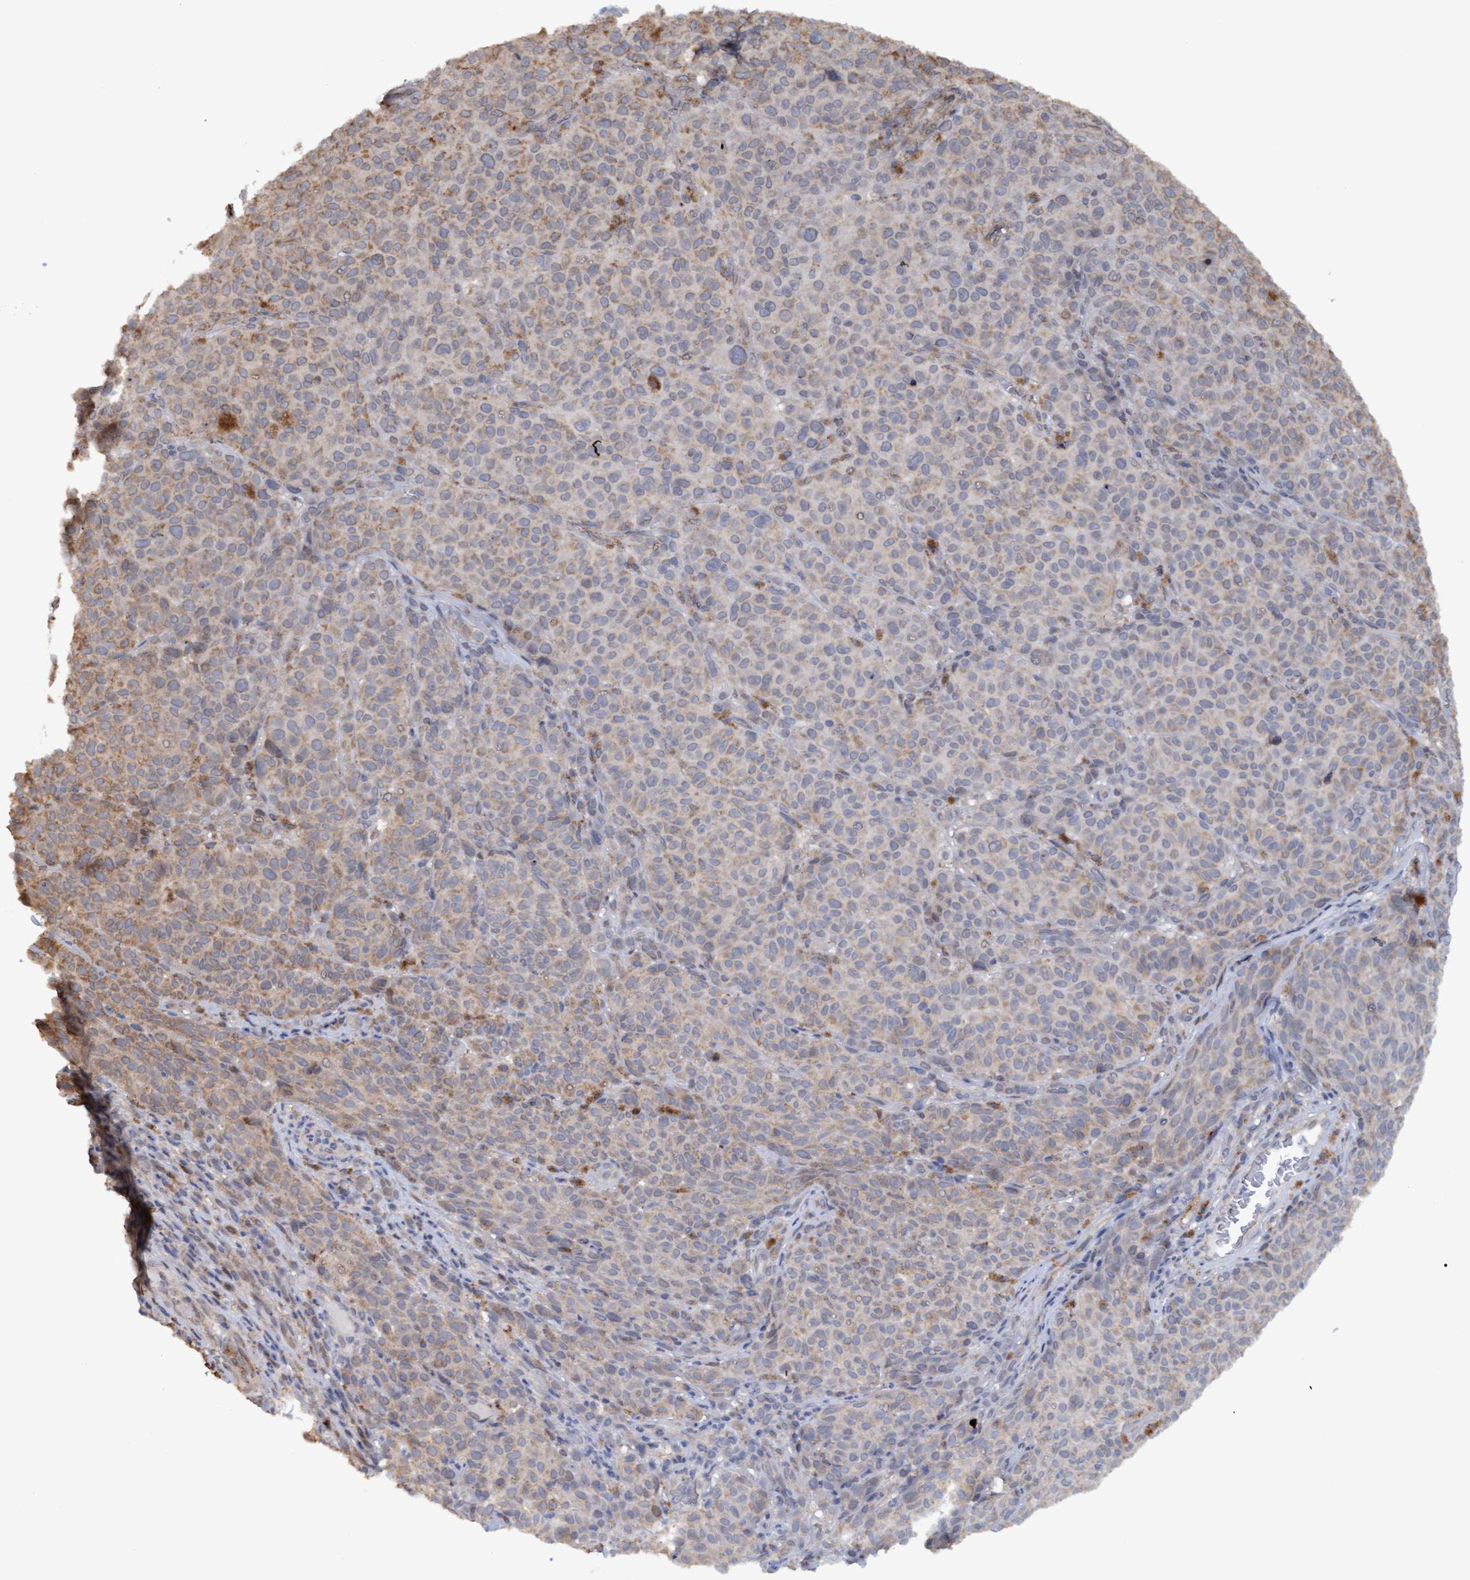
{"staining": {"intensity": "weak", "quantity": "<25%", "location": "cytoplasmic/membranous"}, "tissue": "melanoma", "cell_type": "Tumor cells", "image_type": "cancer", "snomed": [{"axis": "morphology", "description": "Malignant melanoma, NOS"}, {"axis": "topography", "description": "Skin"}], "caption": "An immunohistochemistry (IHC) image of melanoma is shown. There is no staining in tumor cells of melanoma.", "gene": "MGLL", "patient": {"sex": "female", "age": 82}}